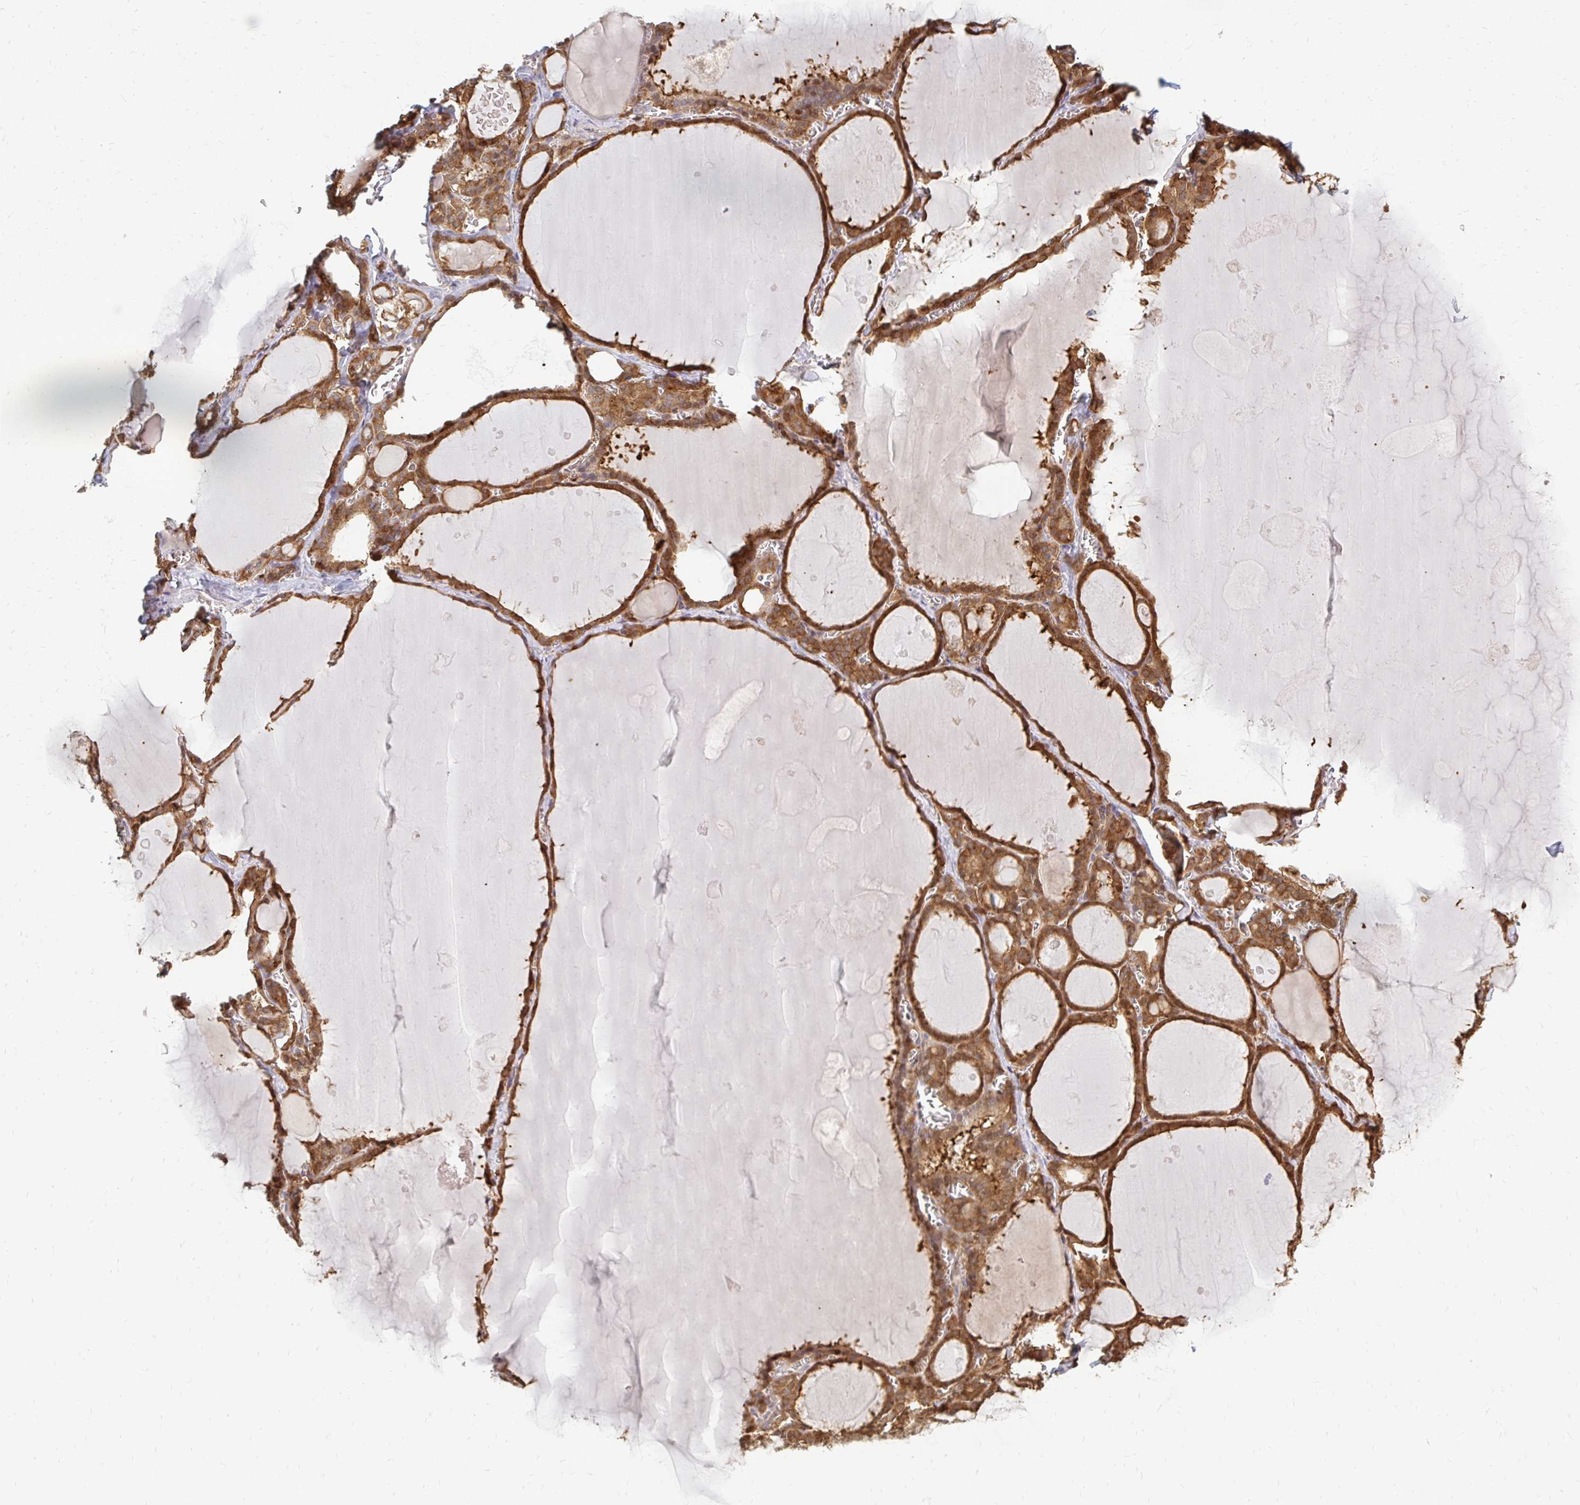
{"staining": {"intensity": "strong", "quantity": ">75%", "location": "cytoplasmic/membranous"}, "tissue": "thyroid gland", "cell_type": "Glandular cells", "image_type": "normal", "snomed": [{"axis": "morphology", "description": "Normal tissue, NOS"}, {"axis": "topography", "description": "Thyroid gland"}], "caption": "Immunohistochemistry (IHC) (DAB (3,3'-diaminobenzidine)) staining of normal thyroid gland shows strong cytoplasmic/membranous protein positivity in approximately >75% of glandular cells. (DAB (3,3'-diaminobenzidine) = brown stain, brightfield microscopy at high magnification).", "gene": "ZNF285", "patient": {"sex": "male", "age": 56}}